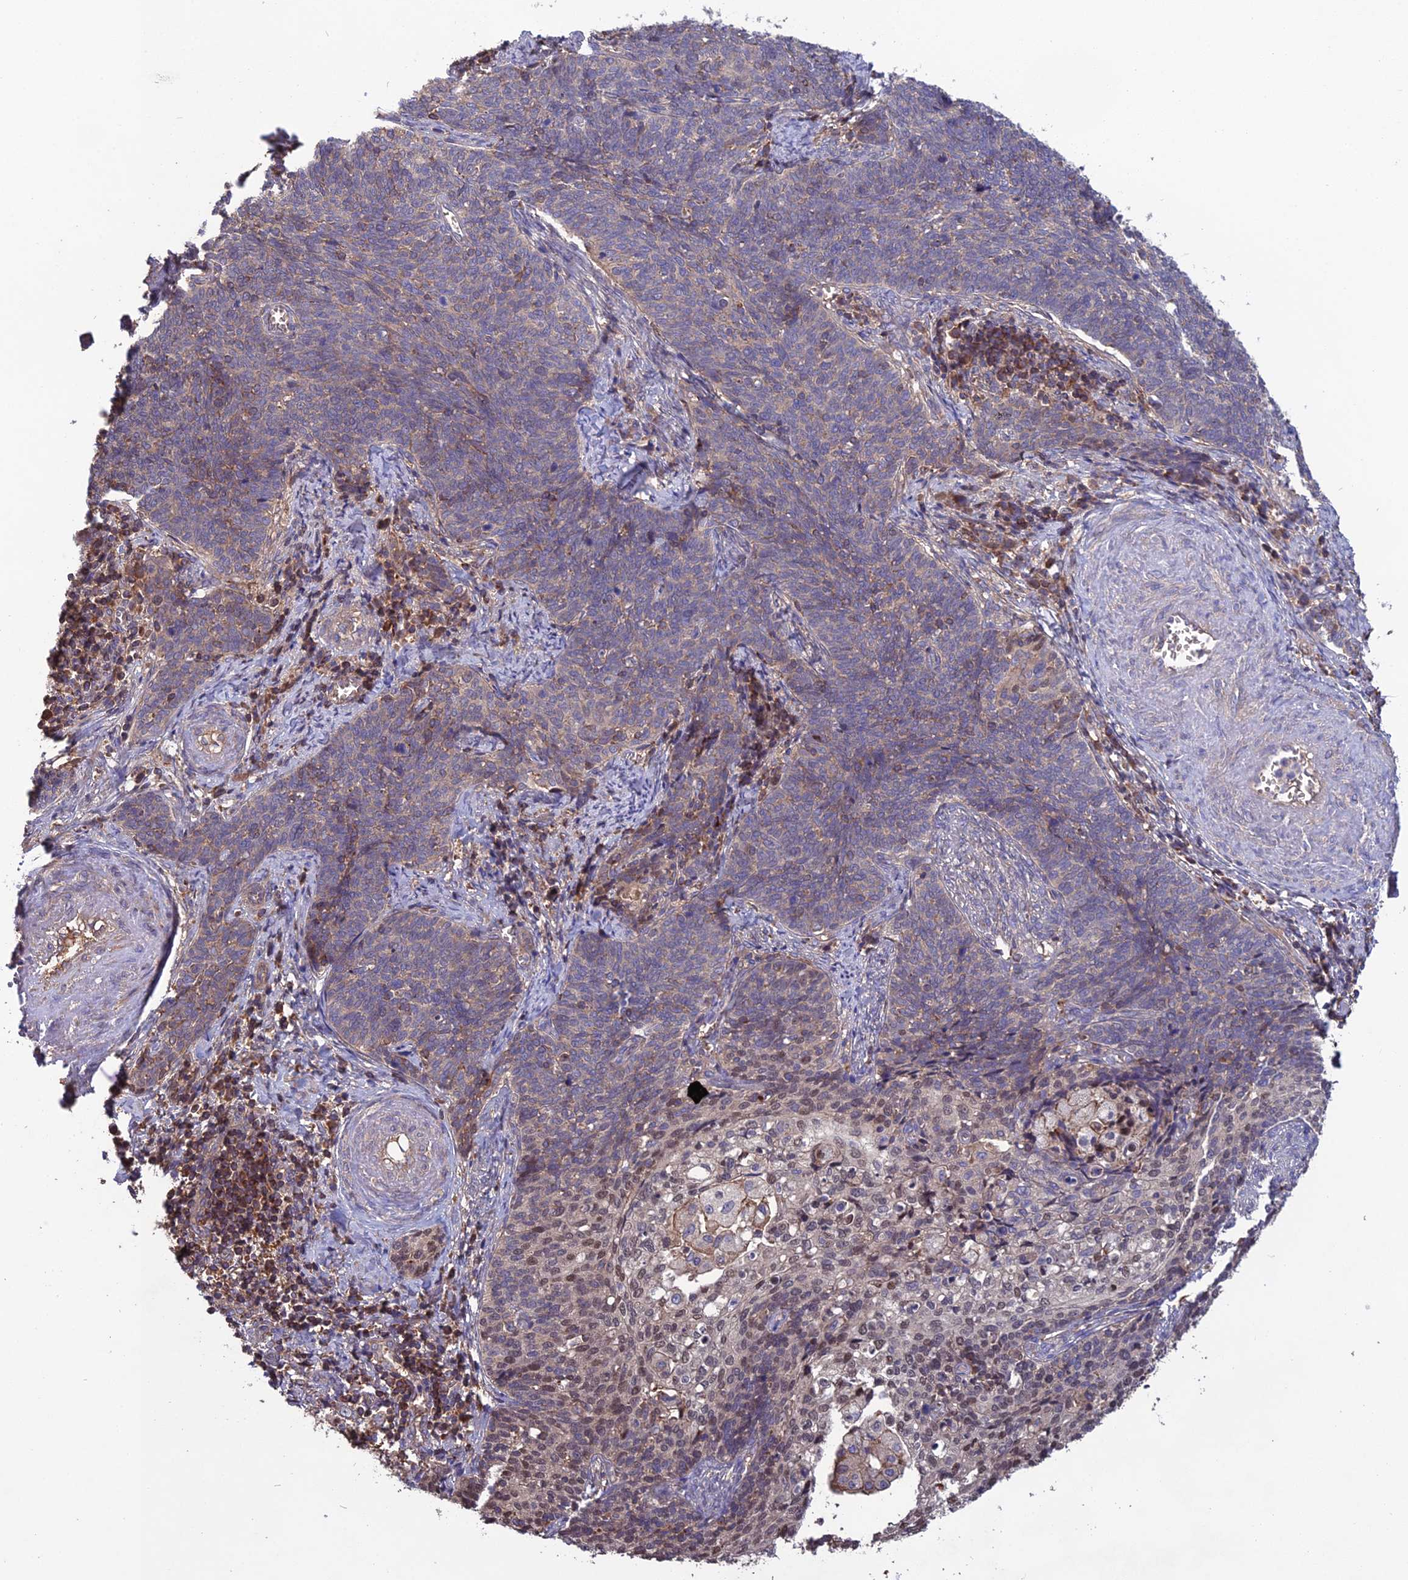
{"staining": {"intensity": "weak", "quantity": "25%-75%", "location": "cytoplasmic/membranous"}, "tissue": "cervical cancer", "cell_type": "Tumor cells", "image_type": "cancer", "snomed": [{"axis": "morphology", "description": "Squamous cell carcinoma, NOS"}, {"axis": "topography", "description": "Cervix"}], "caption": "Immunohistochemical staining of squamous cell carcinoma (cervical) exhibits low levels of weak cytoplasmic/membranous protein expression in about 25%-75% of tumor cells.", "gene": "GALR2", "patient": {"sex": "female", "age": 39}}